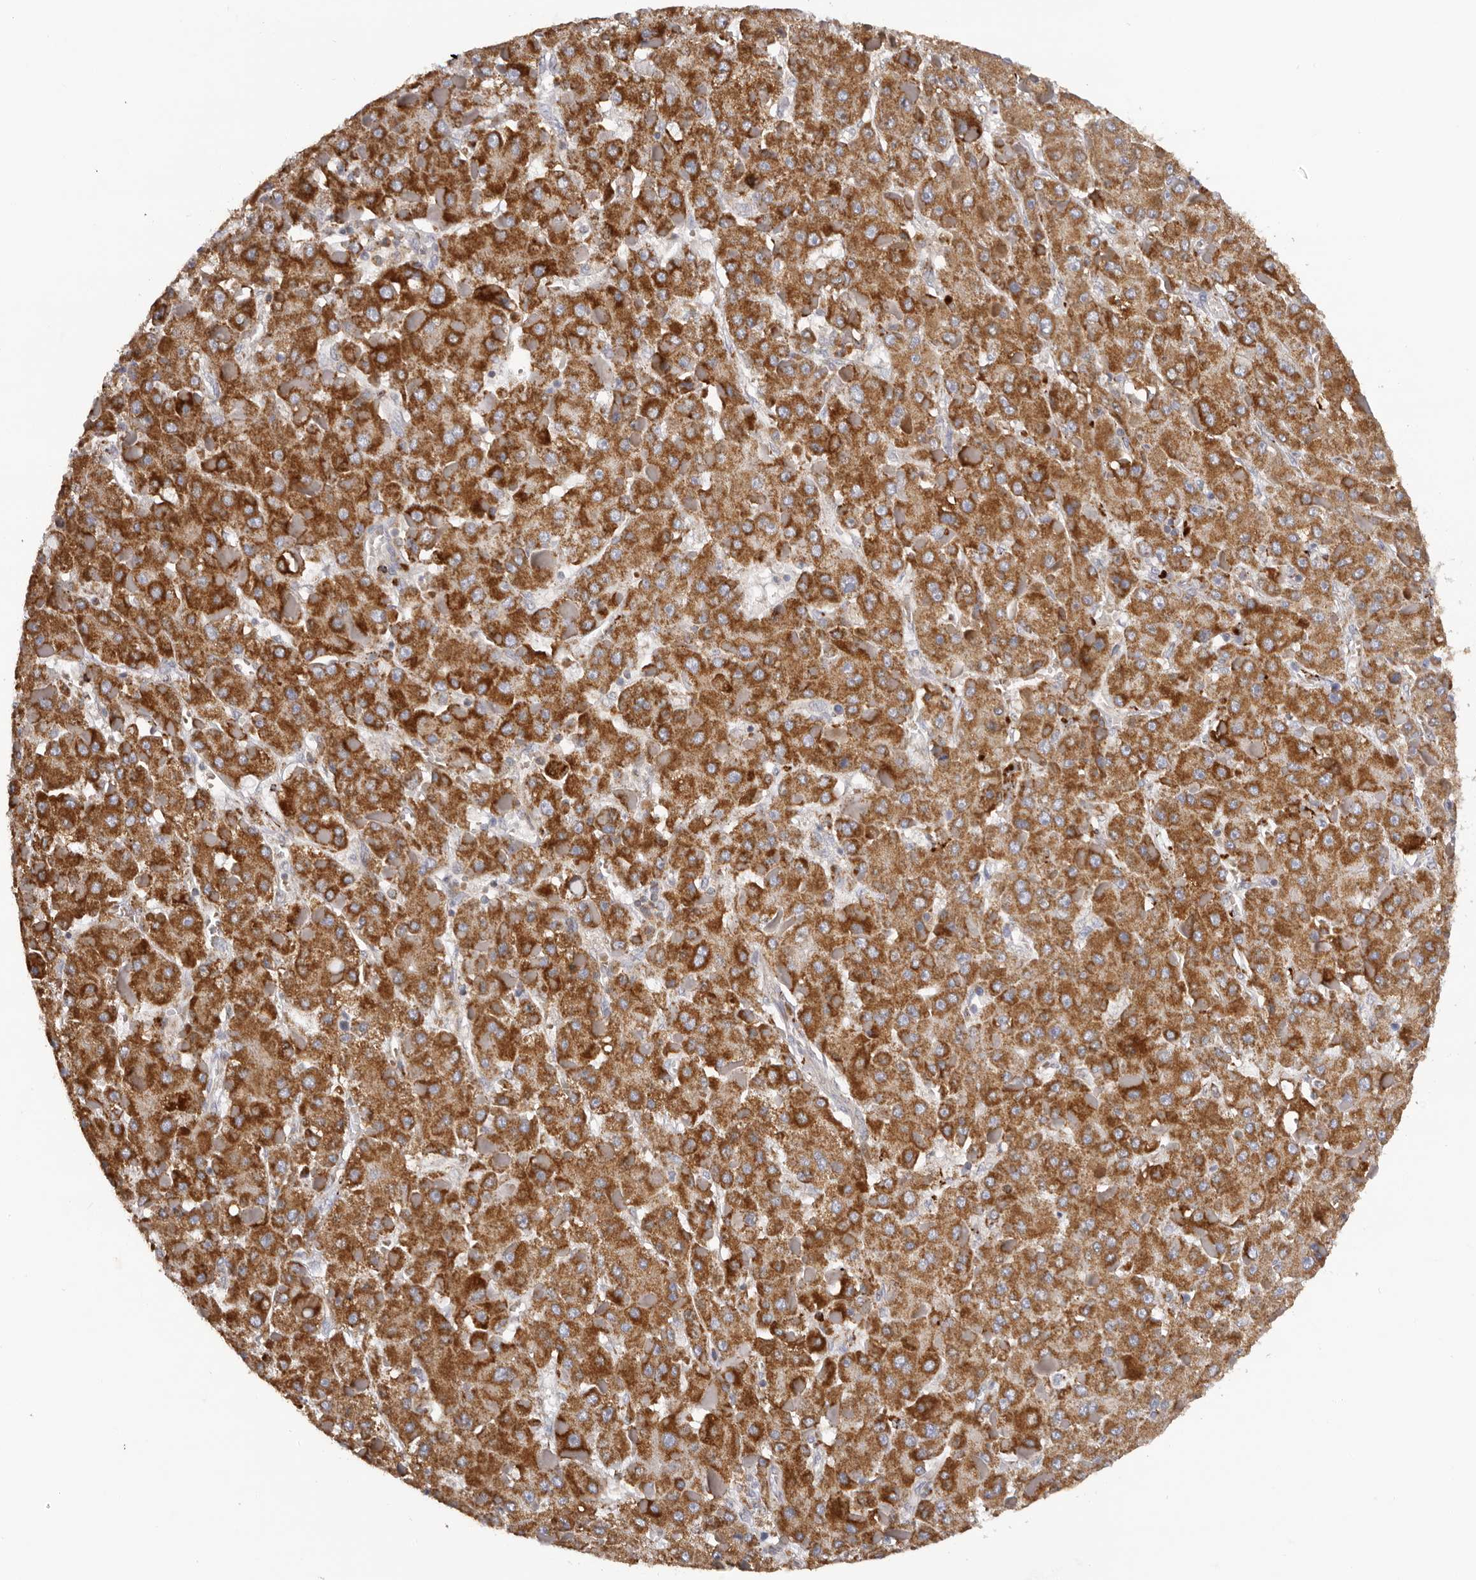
{"staining": {"intensity": "strong", "quantity": ">75%", "location": "cytoplasmic/membranous"}, "tissue": "liver cancer", "cell_type": "Tumor cells", "image_type": "cancer", "snomed": [{"axis": "morphology", "description": "Carcinoma, Hepatocellular, NOS"}, {"axis": "topography", "description": "Liver"}], "caption": "Immunohistochemistry of human hepatocellular carcinoma (liver) reveals high levels of strong cytoplasmic/membranous expression in about >75% of tumor cells. The protein of interest is stained brown, and the nuclei are stained in blue (DAB IHC with brightfield microscopy, high magnification).", "gene": "MECR", "patient": {"sex": "female", "age": 73}}